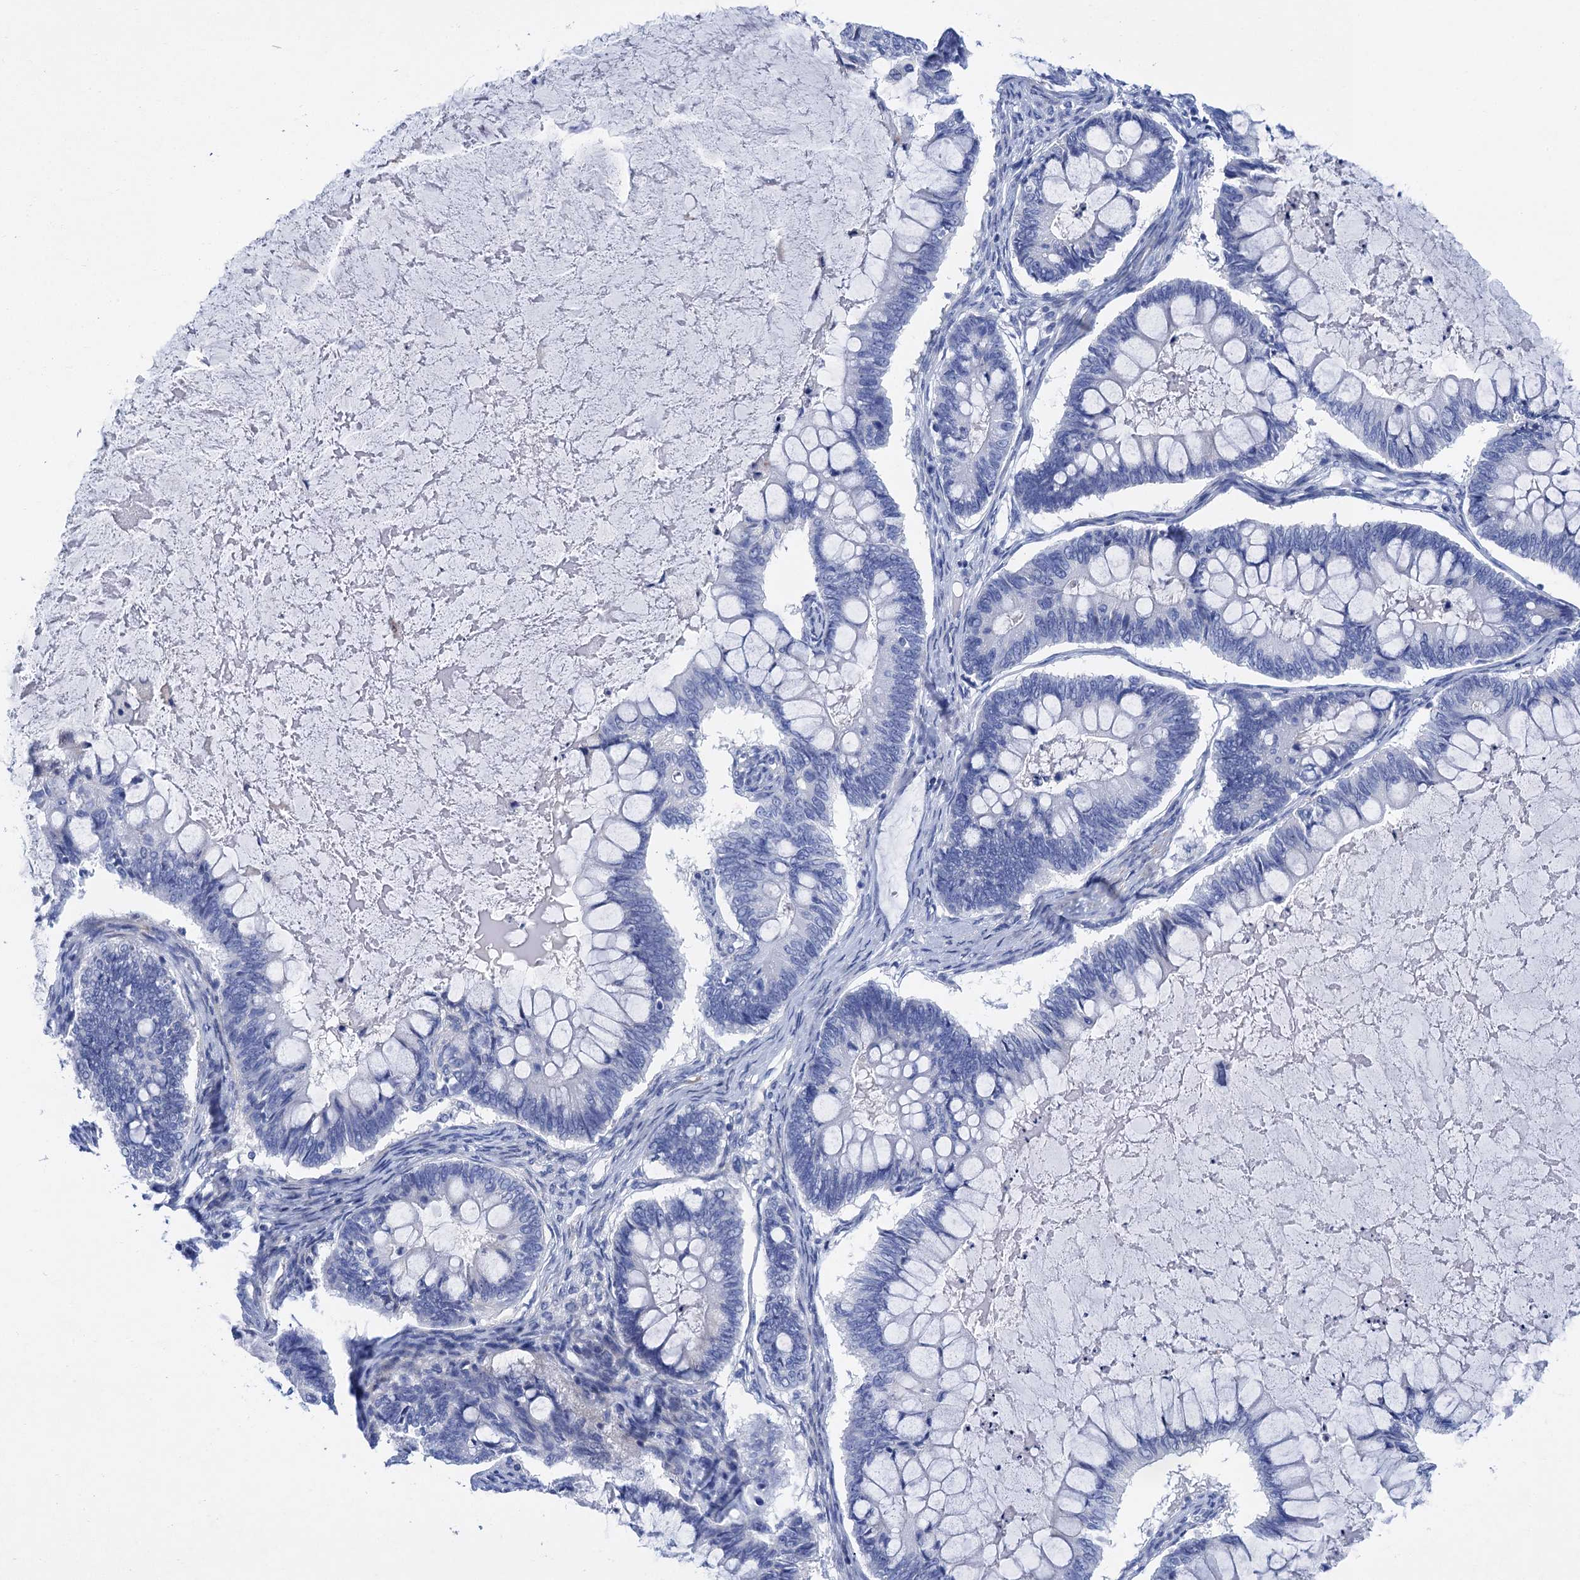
{"staining": {"intensity": "negative", "quantity": "none", "location": "none"}, "tissue": "ovarian cancer", "cell_type": "Tumor cells", "image_type": "cancer", "snomed": [{"axis": "morphology", "description": "Cystadenocarcinoma, mucinous, NOS"}, {"axis": "topography", "description": "Ovary"}], "caption": "Photomicrograph shows no significant protein positivity in tumor cells of mucinous cystadenocarcinoma (ovarian).", "gene": "NLRP10", "patient": {"sex": "female", "age": 61}}